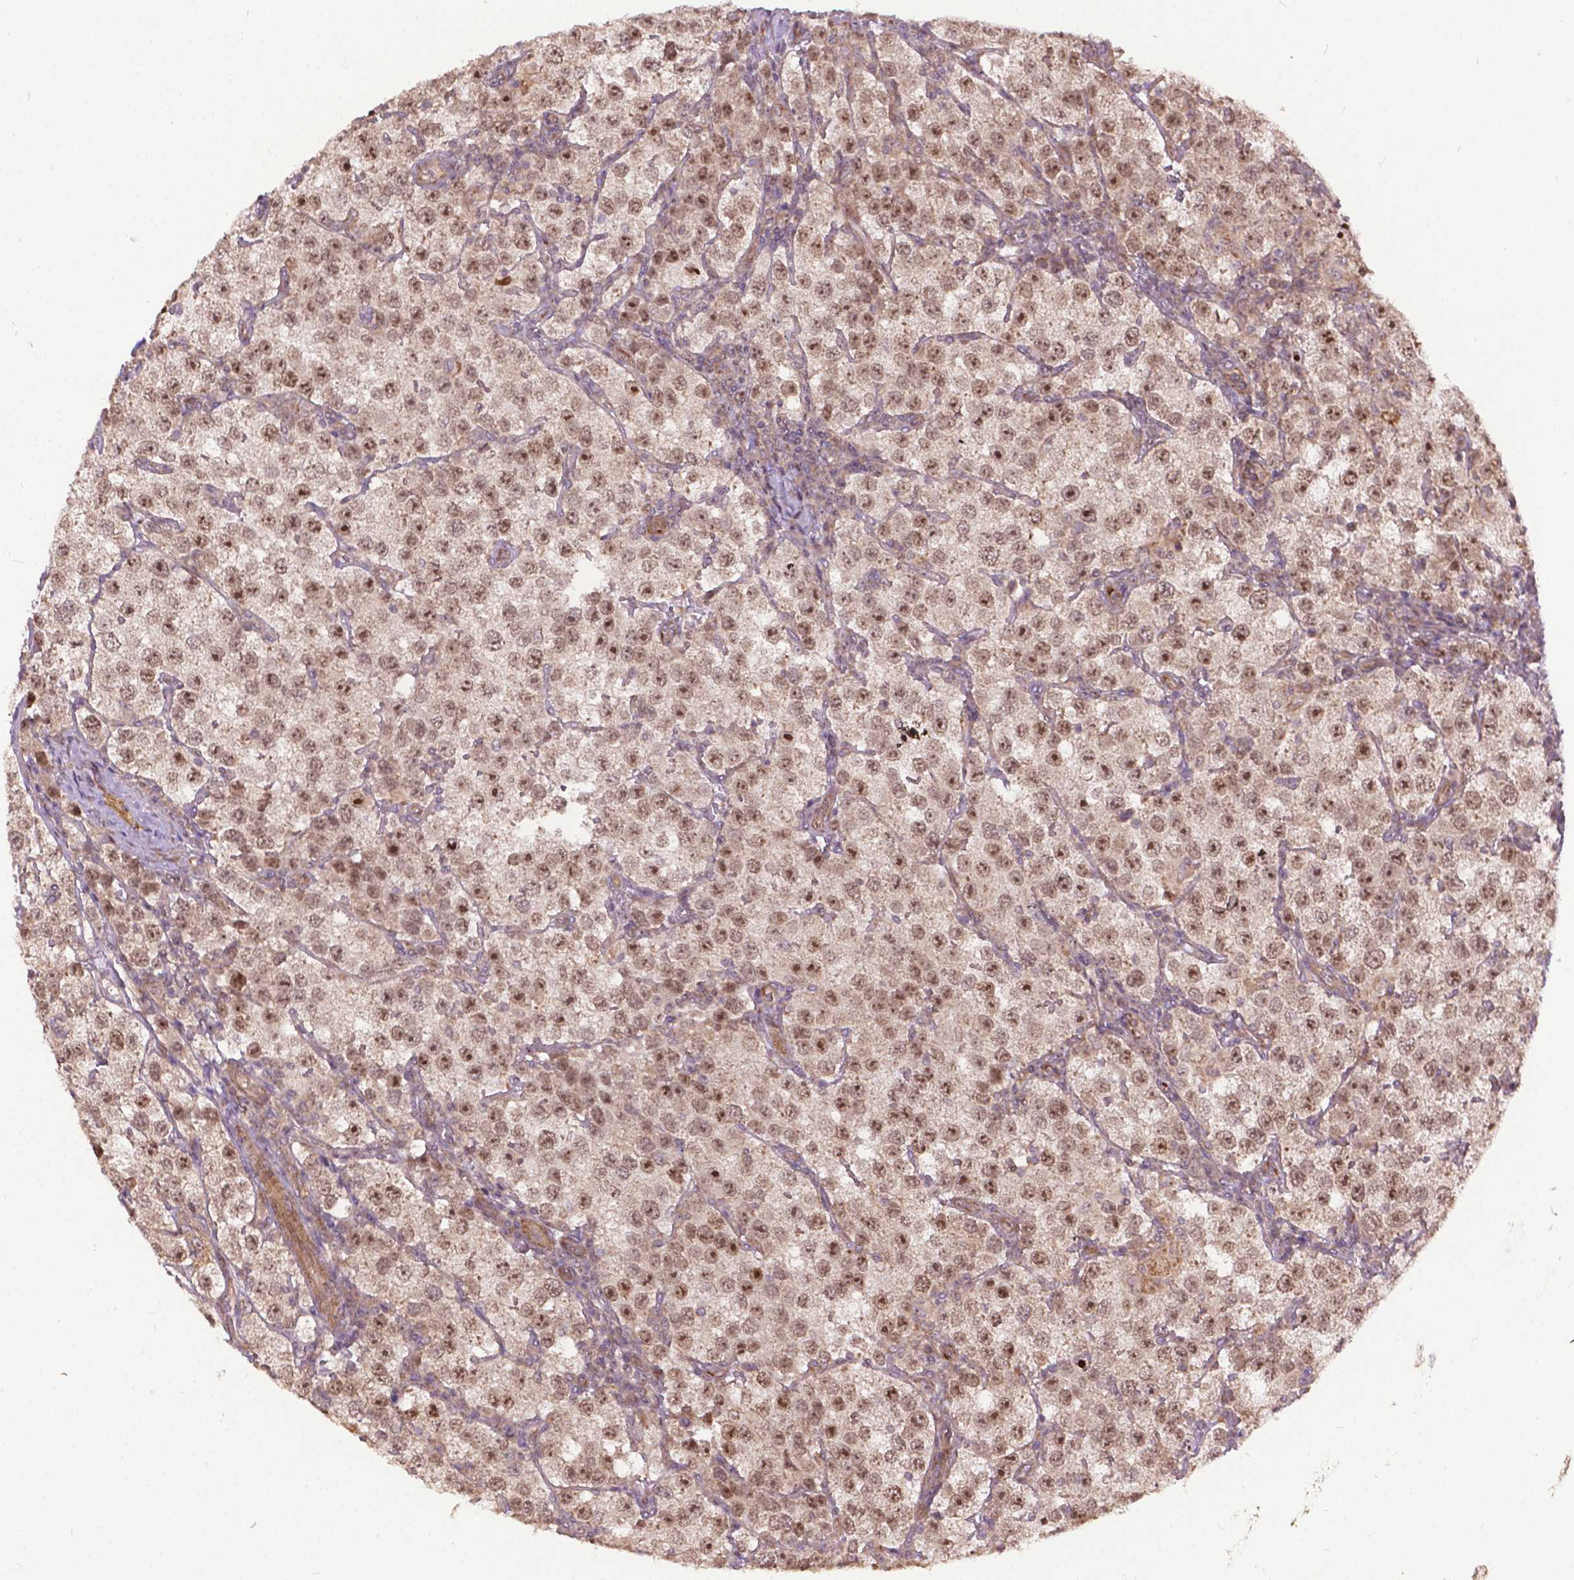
{"staining": {"intensity": "moderate", "quantity": ">75%", "location": "nuclear"}, "tissue": "testis cancer", "cell_type": "Tumor cells", "image_type": "cancer", "snomed": [{"axis": "morphology", "description": "Seminoma, NOS"}, {"axis": "topography", "description": "Testis"}], "caption": "Testis cancer stained for a protein exhibits moderate nuclear positivity in tumor cells.", "gene": "PARP3", "patient": {"sex": "male", "age": 37}}